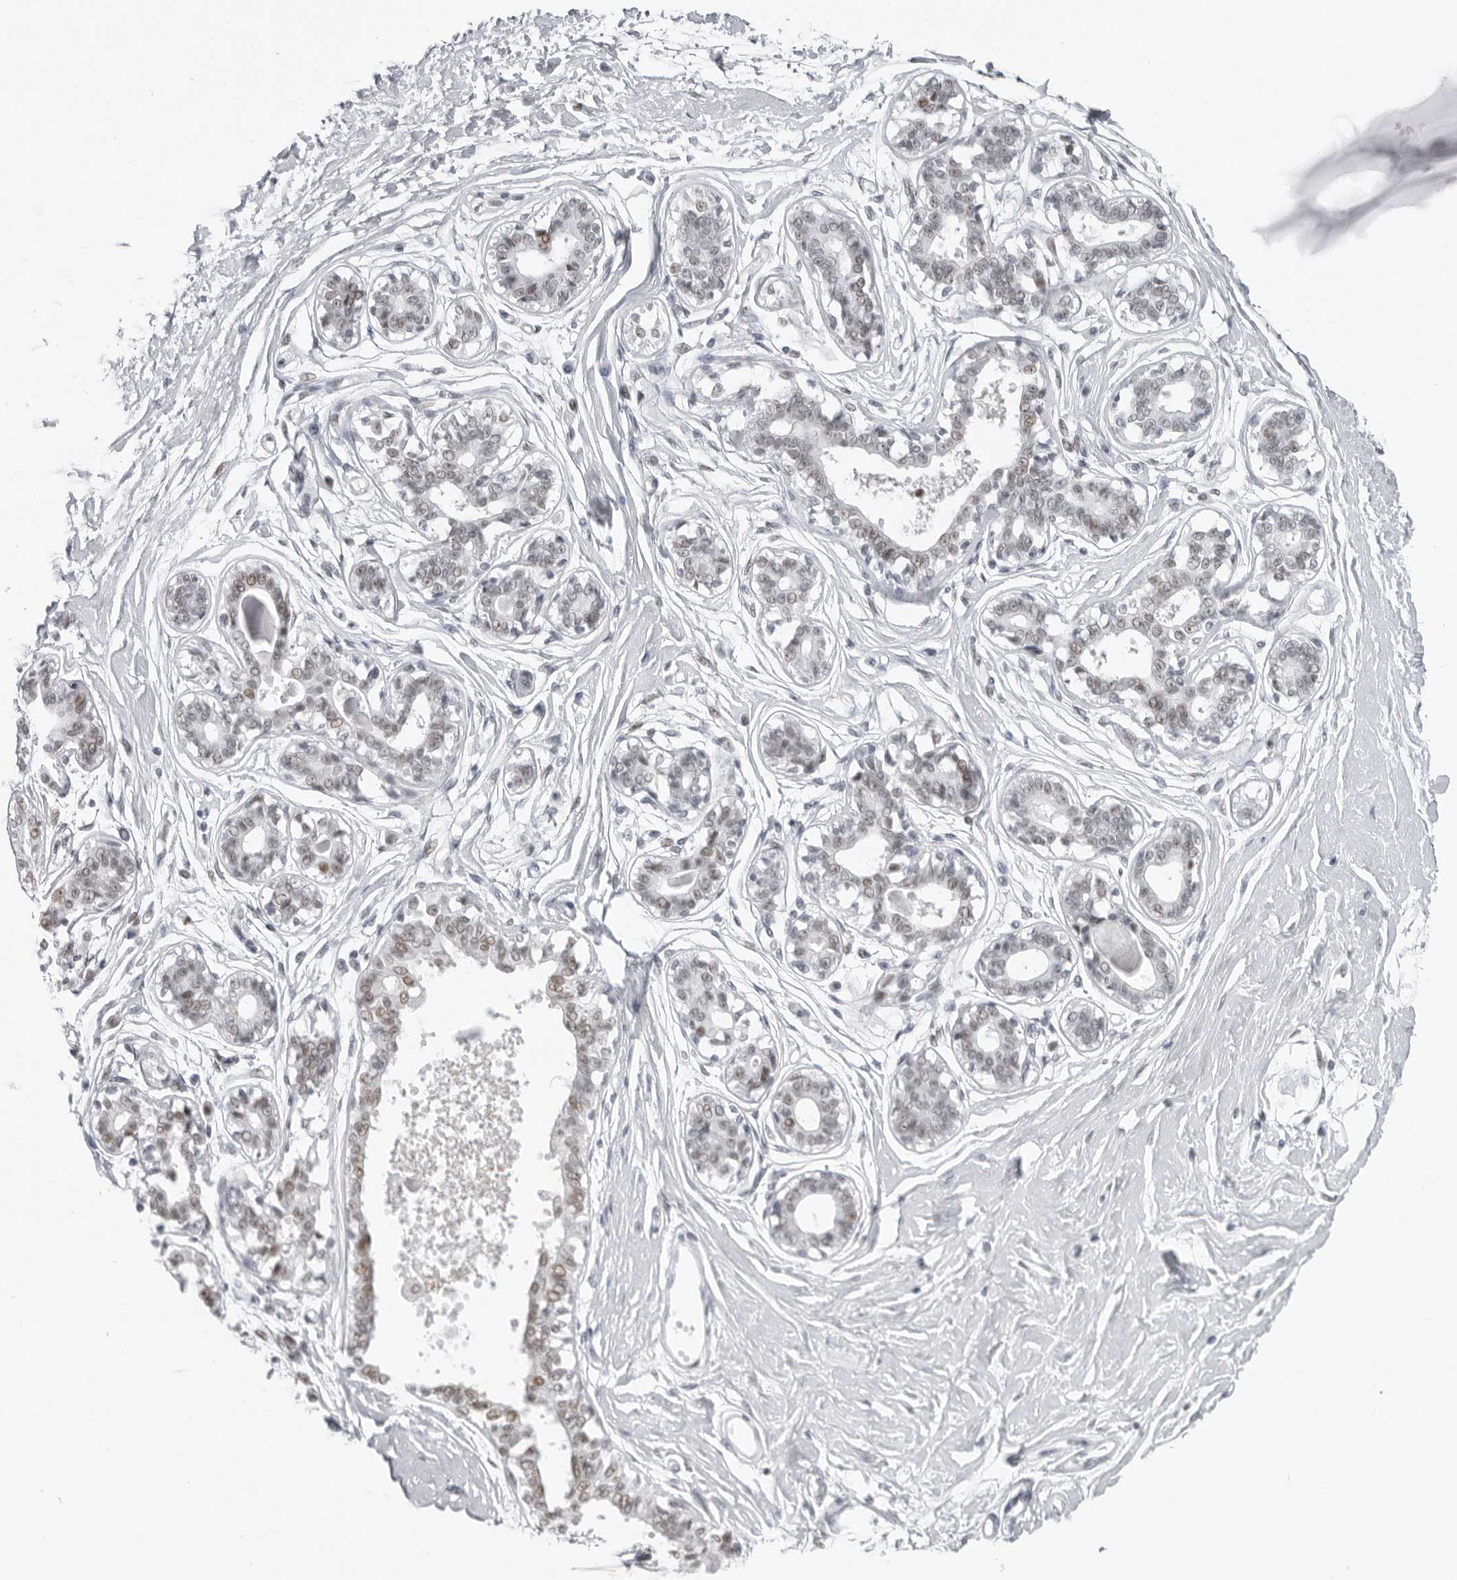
{"staining": {"intensity": "negative", "quantity": "none", "location": "none"}, "tissue": "breast", "cell_type": "Adipocytes", "image_type": "normal", "snomed": [{"axis": "morphology", "description": "Normal tissue, NOS"}, {"axis": "topography", "description": "Breast"}], "caption": "Breast stained for a protein using immunohistochemistry demonstrates no staining adipocytes.", "gene": "ESPN", "patient": {"sex": "female", "age": 45}}